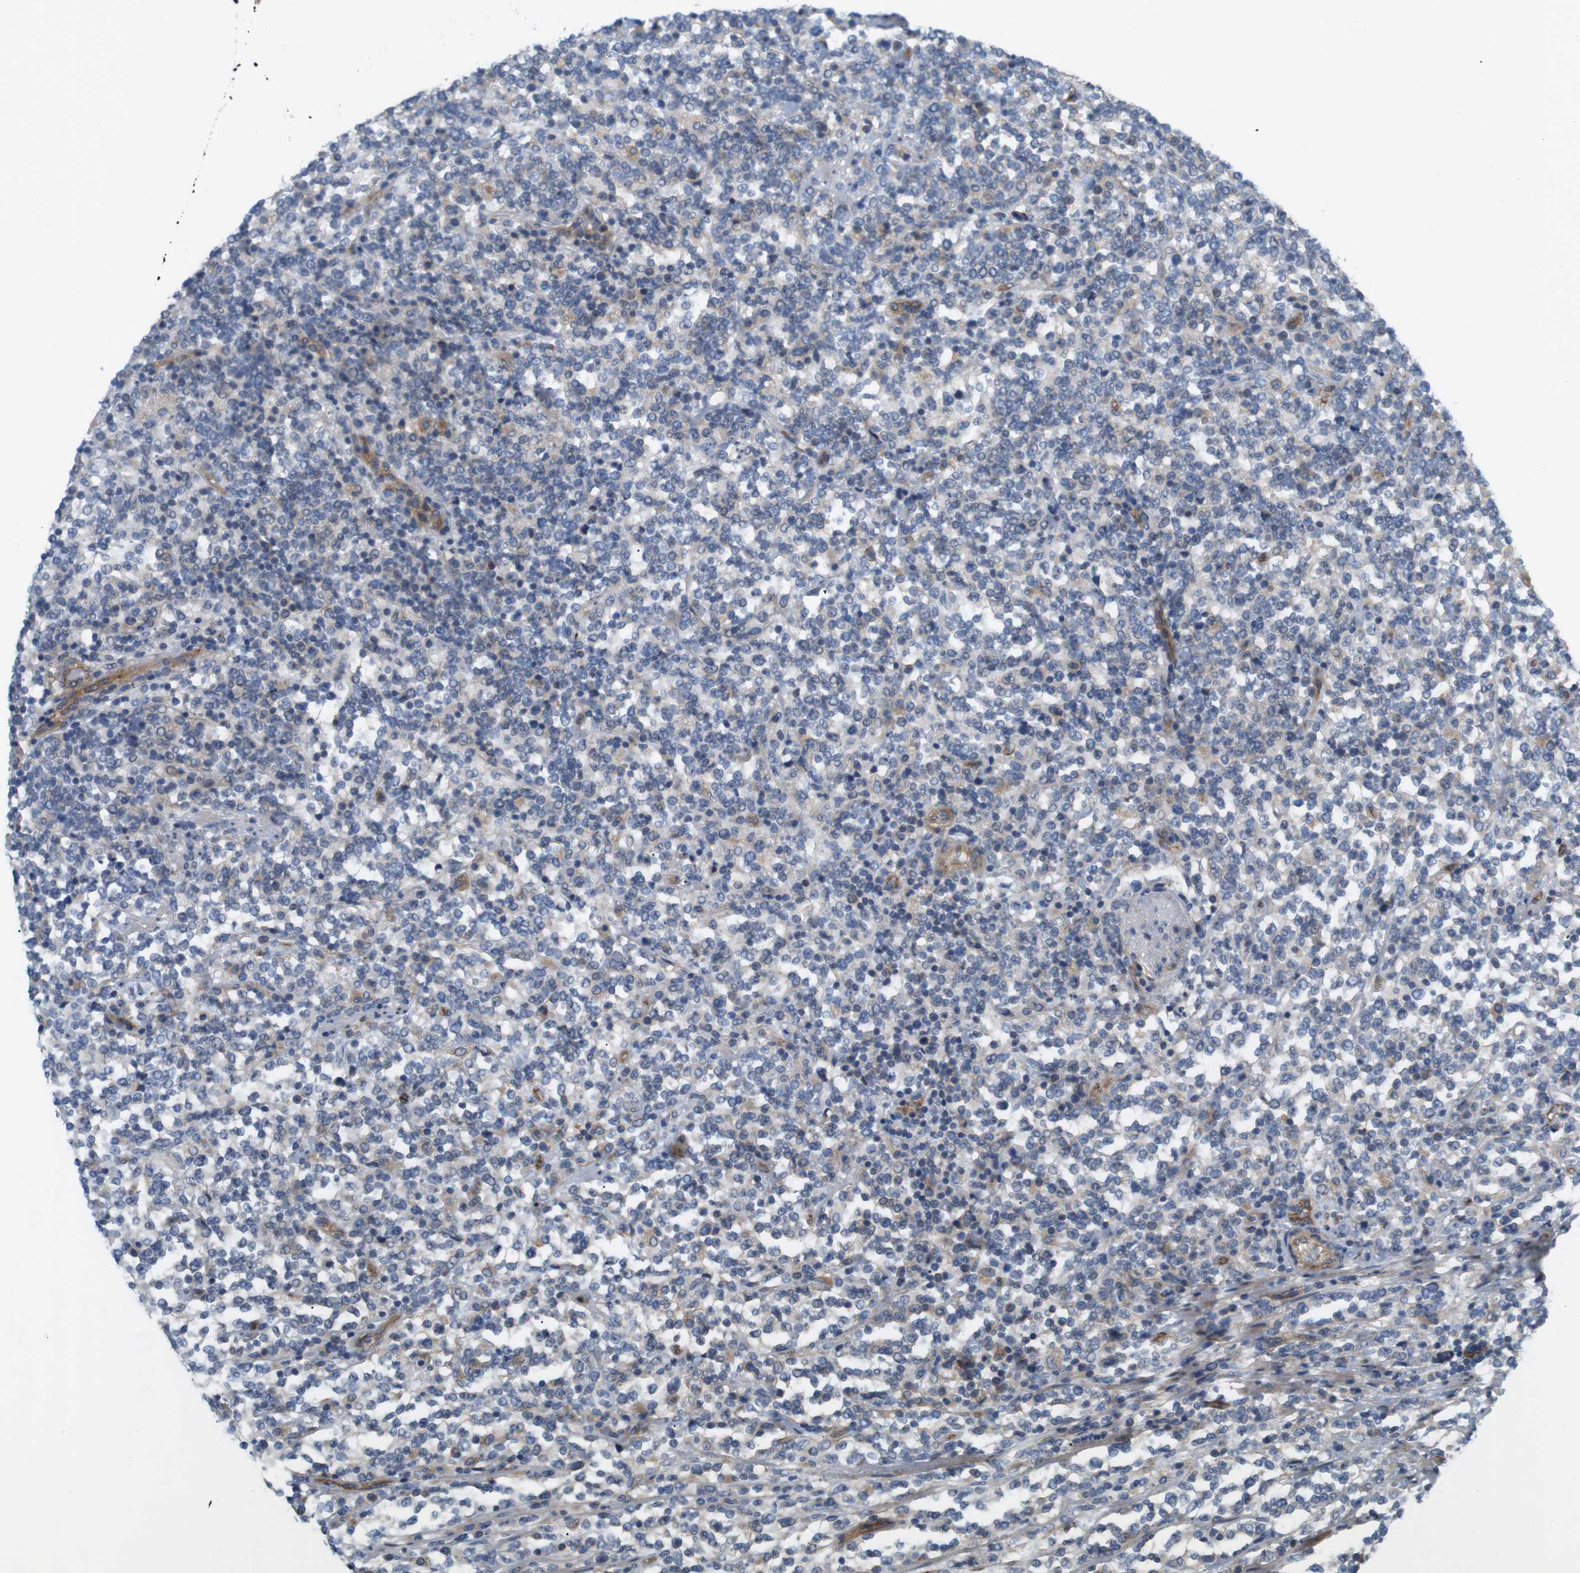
{"staining": {"intensity": "negative", "quantity": "none", "location": "none"}, "tissue": "lymphoma", "cell_type": "Tumor cells", "image_type": "cancer", "snomed": [{"axis": "morphology", "description": "Malignant lymphoma, non-Hodgkin's type, High grade"}, {"axis": "topography", "description": "Soft tissue"}], "caption": "Immunohistochemistry histopathology image of lymphoma stained for a protein (brown), which displays no positivity in tumor cells.", "gene": "BVES", "patient": {"sex": "male", "age": 18}}